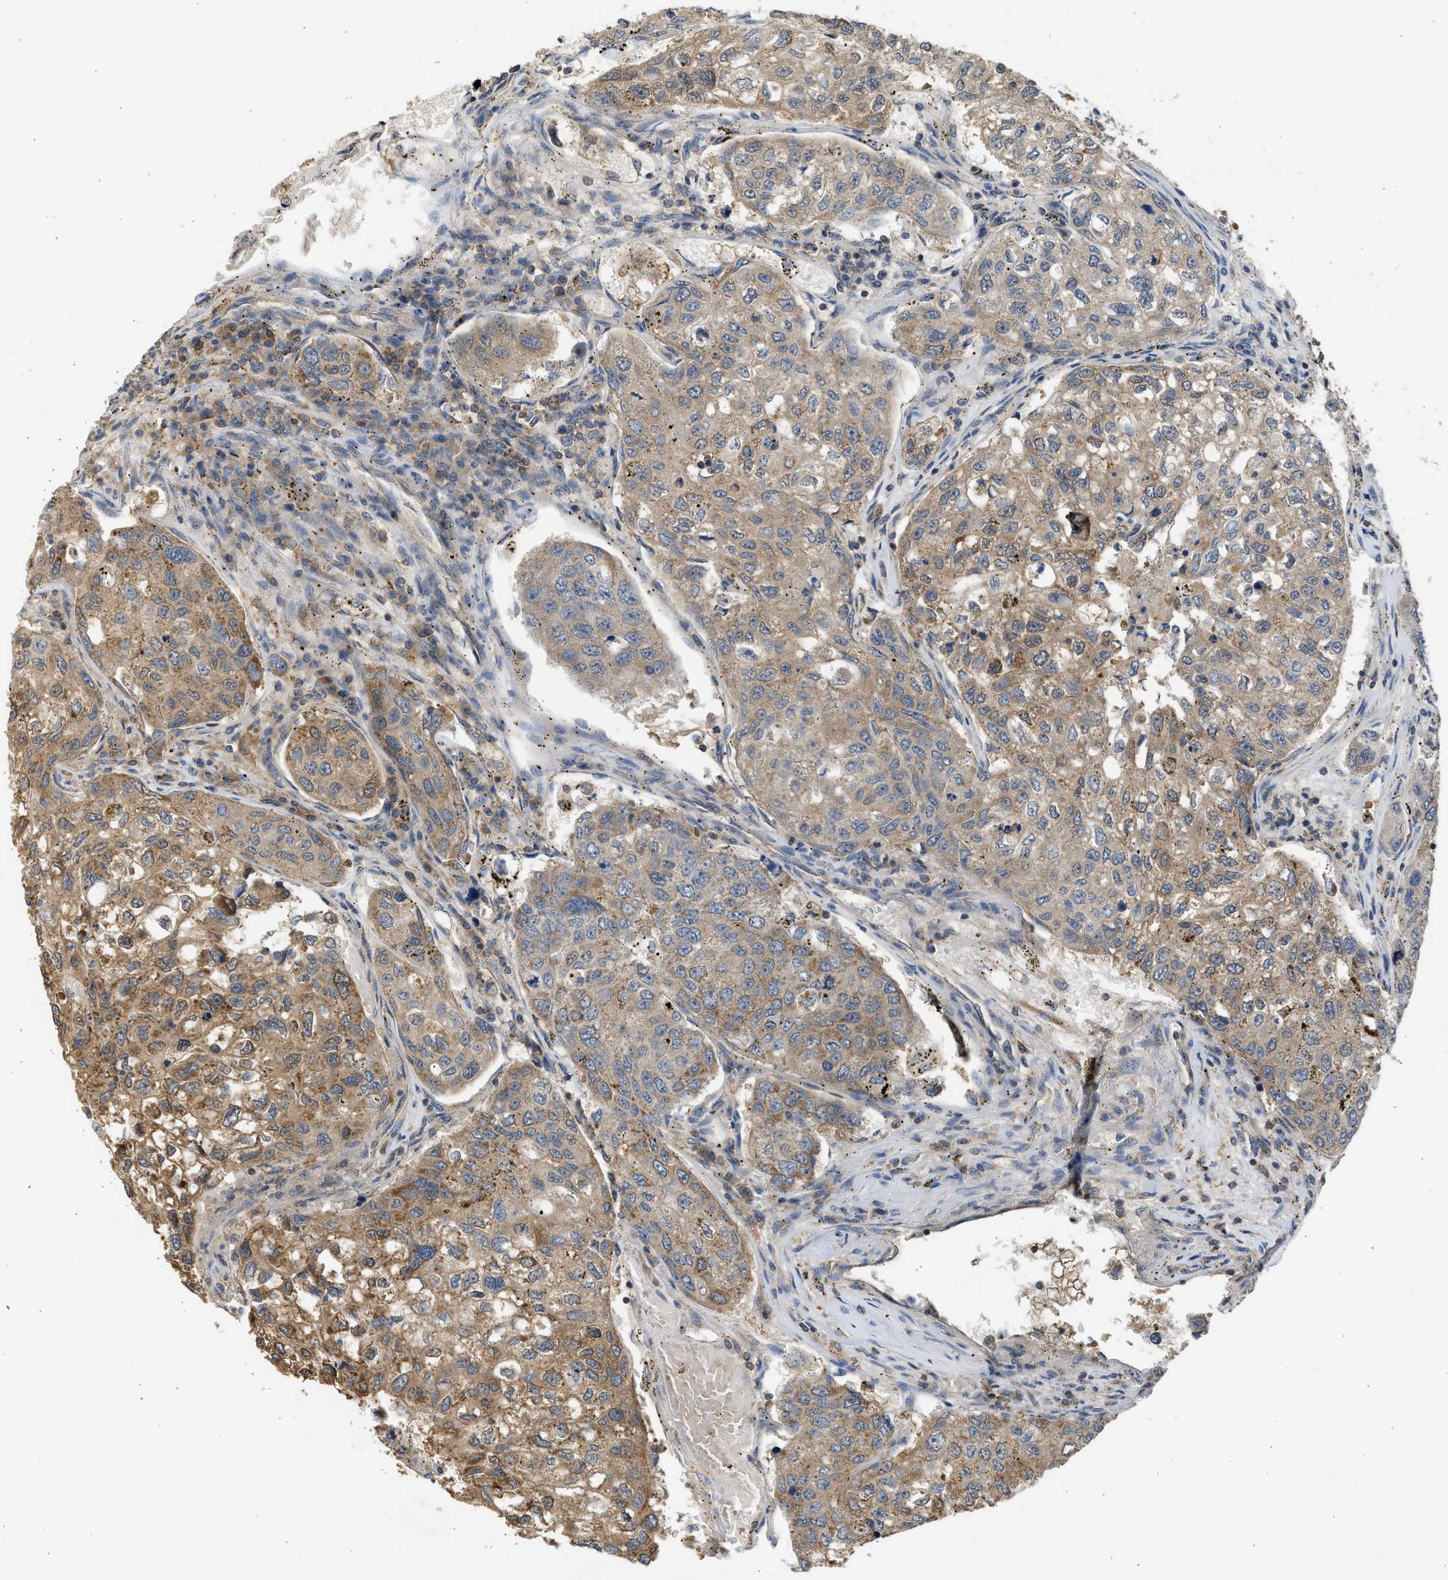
{"staining": {"intensity": "moderate", "quantity": ">75%", "location": "cytoplasmic/membranous"}, "tissue": "urothelial cancer", "cell_type": "Tumor cells", "image_type": "cancer", "snomed": [{"axis": "morphology", "description": "Urothelial carcinoma, High grade"}, {"axis": "topography", "description": "Lymph node"}, {"axis": "topography", "description": "Urinary bladder"}], "caption": "This micrograph demonstrates immunohistochemistry (IHC) staining of human high-grade urothelial carcinoma, with medium moderate cytoplasmic/membranous positivity in about >75% of tumor cells.", "gene": "CYP1A1", "patient": {"sex": "male", "age": 51}}